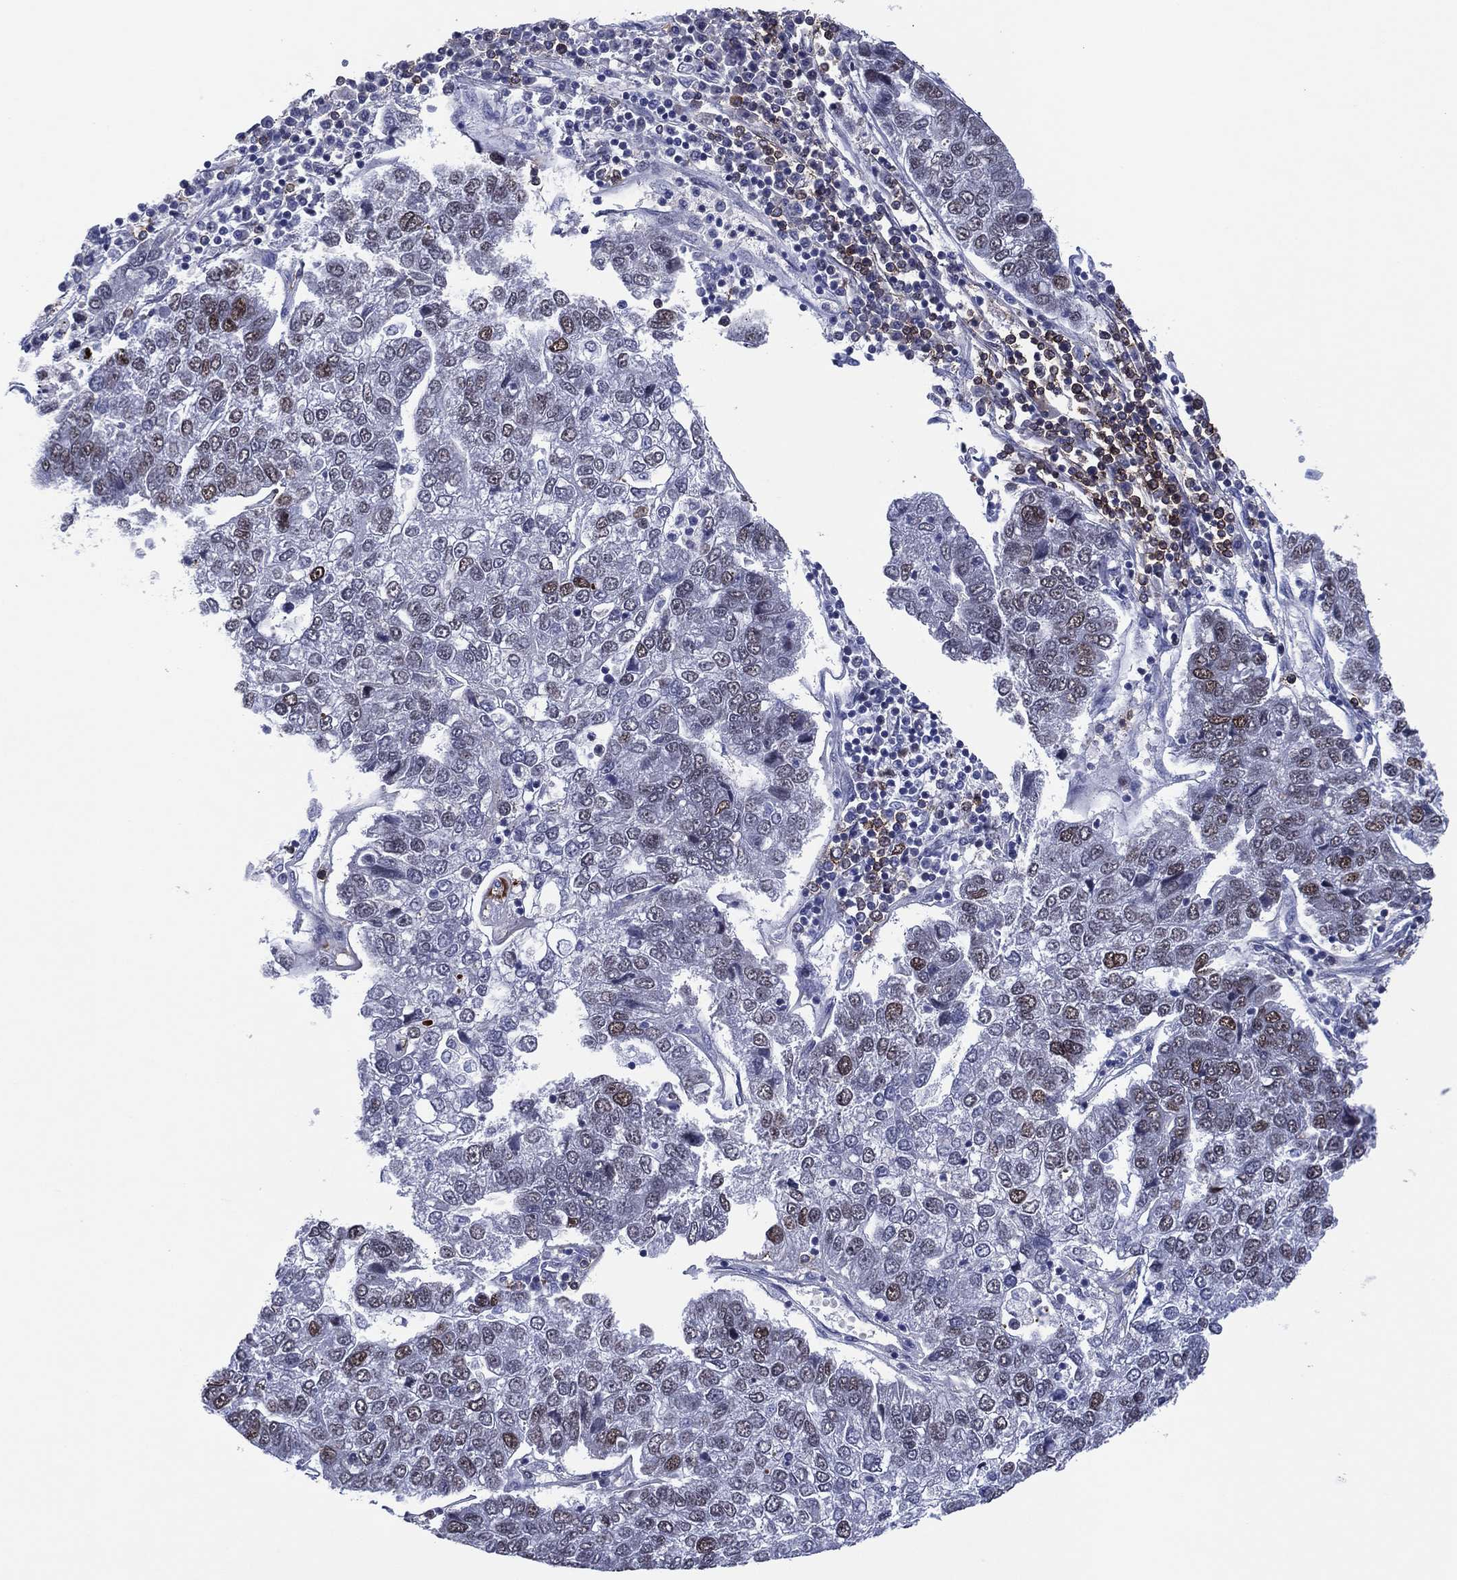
{"staining": {"intensity": "strong", "quantity": "25%-75%", "location": "nuclear"}, "tissue": "pancreatic cancer", "cell_type": "Tumor cells", "image_type": "cancer", "snomed": [{"axis": "morphology", "description": "Adenocarcinoma, NOS"}, {"axis": "topography", "description": "Pancreas"}], "caption": "Adenocarcinoma (pancreatic) stained for a protein shows strong nuclear positivity in tumor cells.", "gene": "GATA6", "patient": {"sex": "female", "age": 61}}